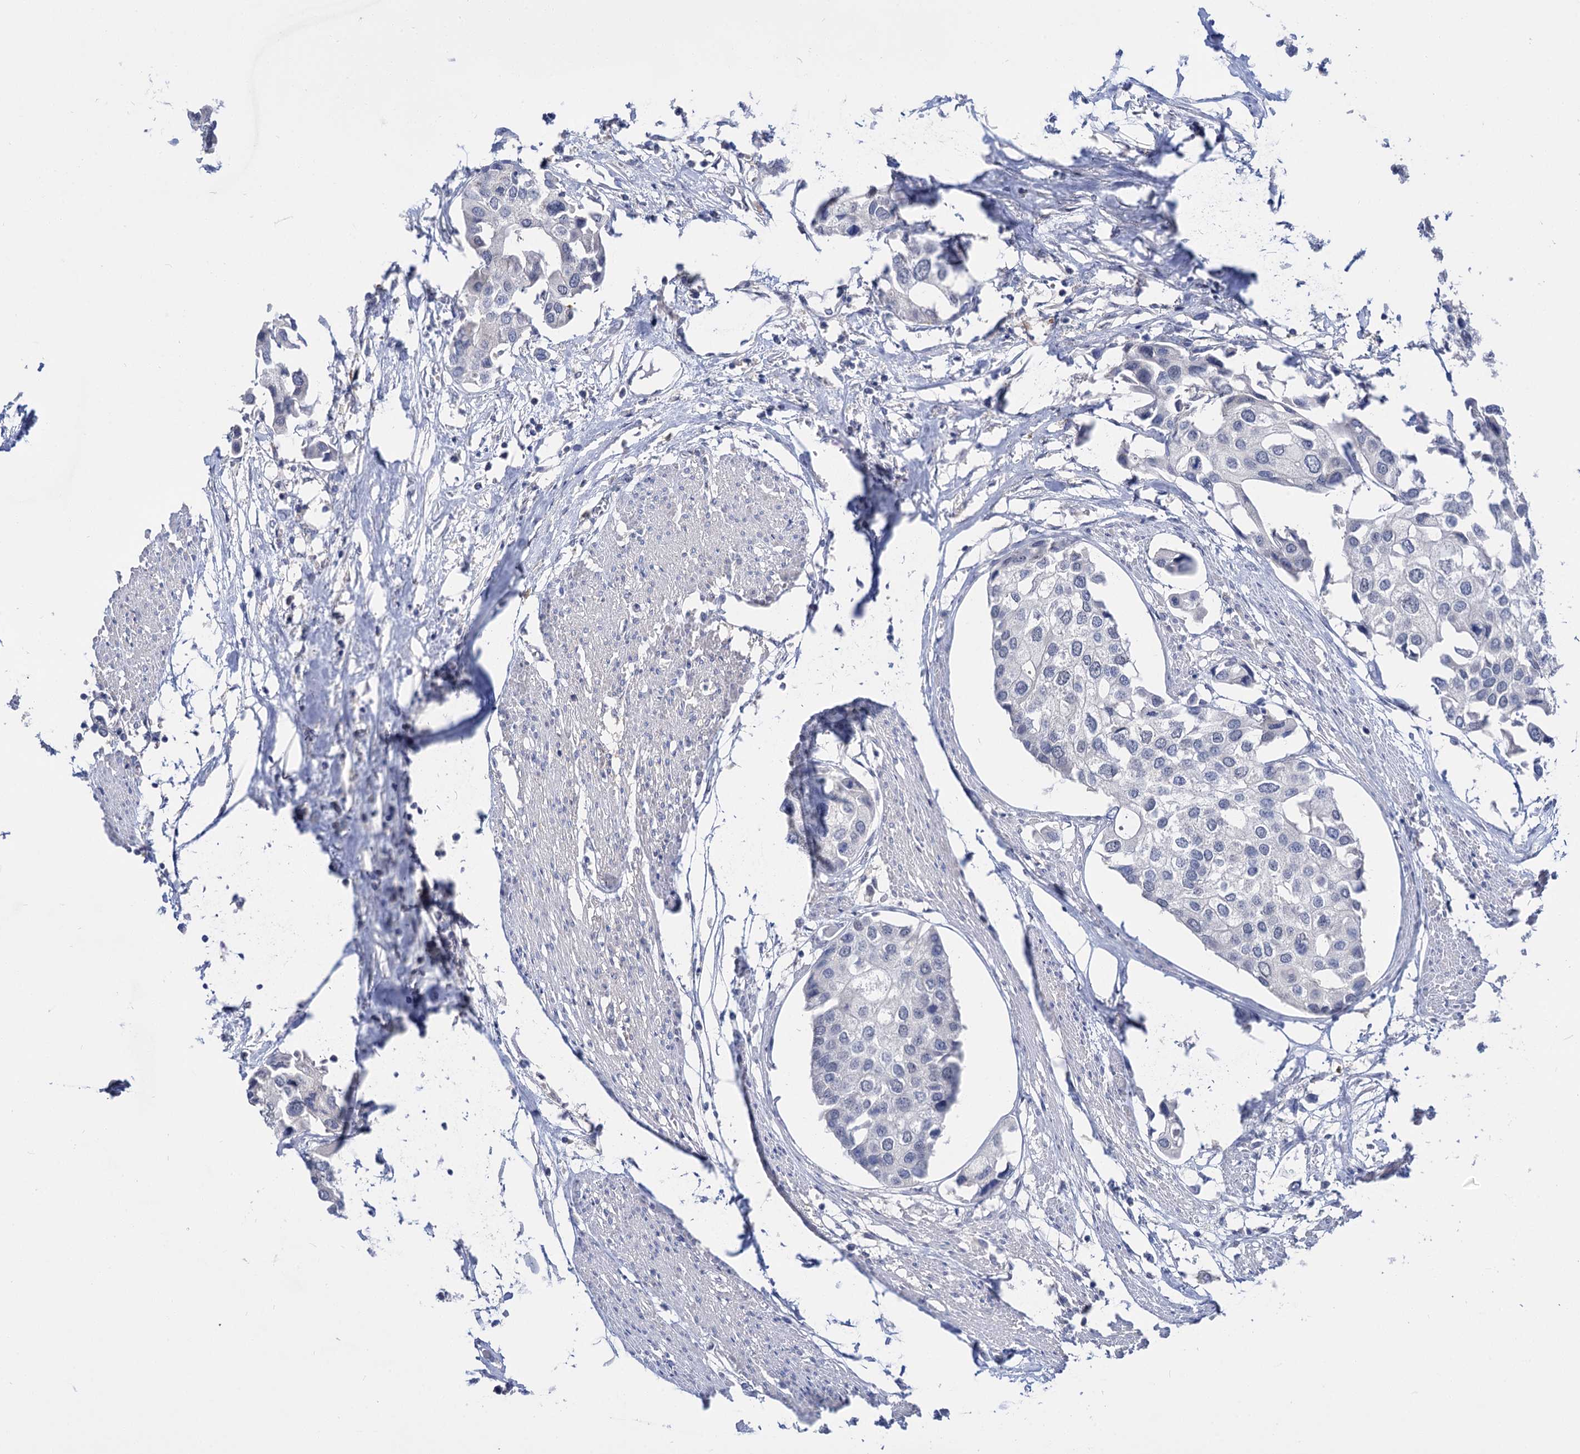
{"staining": {"intensity": "negative", "quantity": "none", "location": "none"}, "tissue": "urothelial cancer", "cell_type": "Tumor cells", "image_type": "cancer", "snomed": [{"axis": "morphology", "description": "Urothelial carcinoma, High grade"}, {"axis": "topography", "description": "Urinary bladder"}], "caption": "Tumor cells are negative for protein expression in human urothelial cancer. (DAB immunohistochemistry with hematoxylin counter stain).", "gene": "NEK10", "patient": {"sex": "male", "age": 64}}